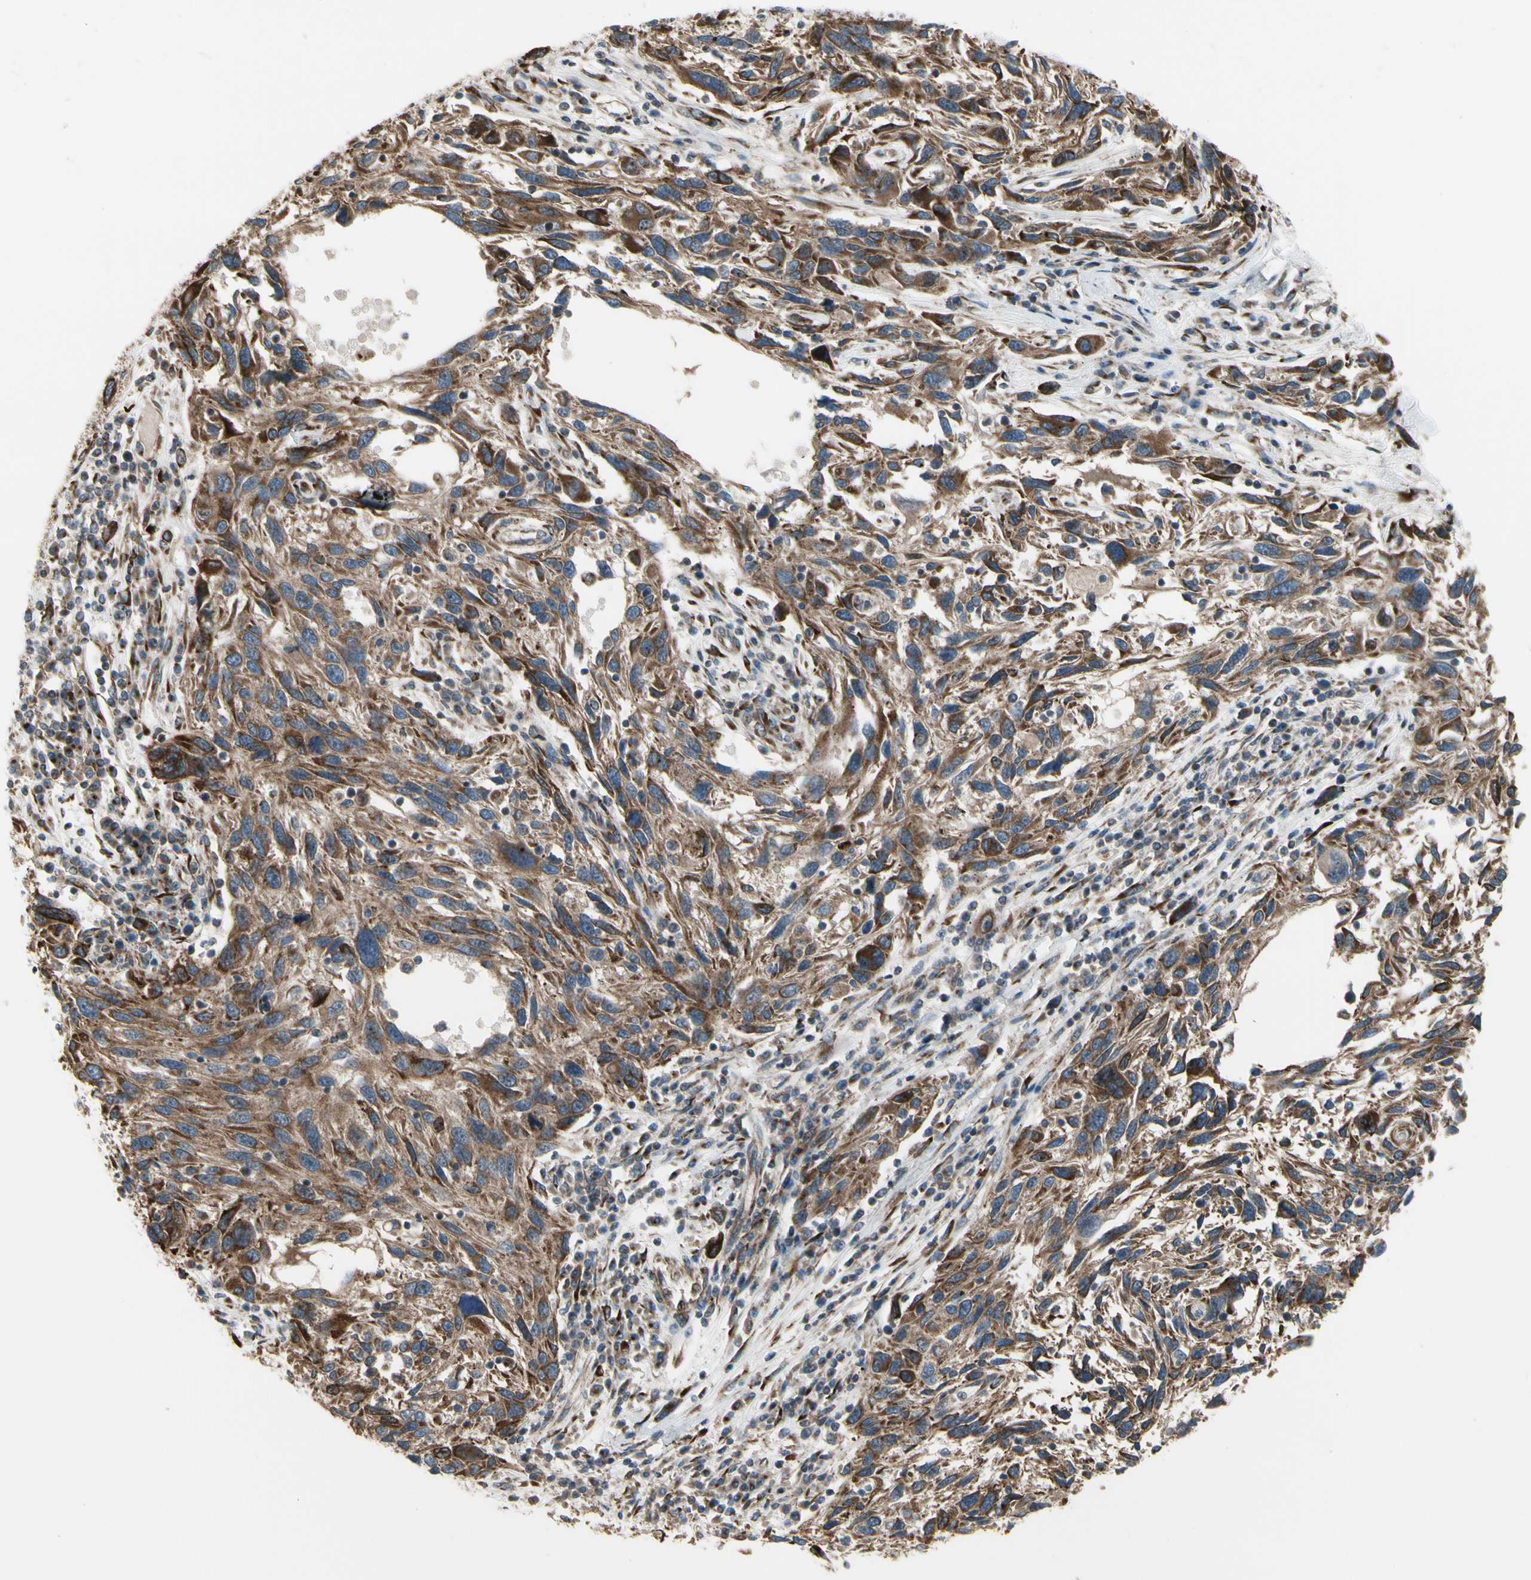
{"staining": {"intensity": "moderate", "quantity": ">75%", "location": "cytoplasmic/membranous"}, "tissue": "melanoma", "cell_type": "Tumor cells", "image_type": "cancer", "snomed": [{"axis": "morphology", "description": "Malignant melanoma, NOS"}, {"axis": "topography", "description": "Skin"}], "caption": "DAB (3,3'-diaminobenzidine) immunohistochemical staining of human malignant melanoma shows moderate cytoplasmic/membranous protein positivity in about >75% of tumor cells.", "gene": "SLC39A9", "patient": {"sex": "male", "age": 53}}